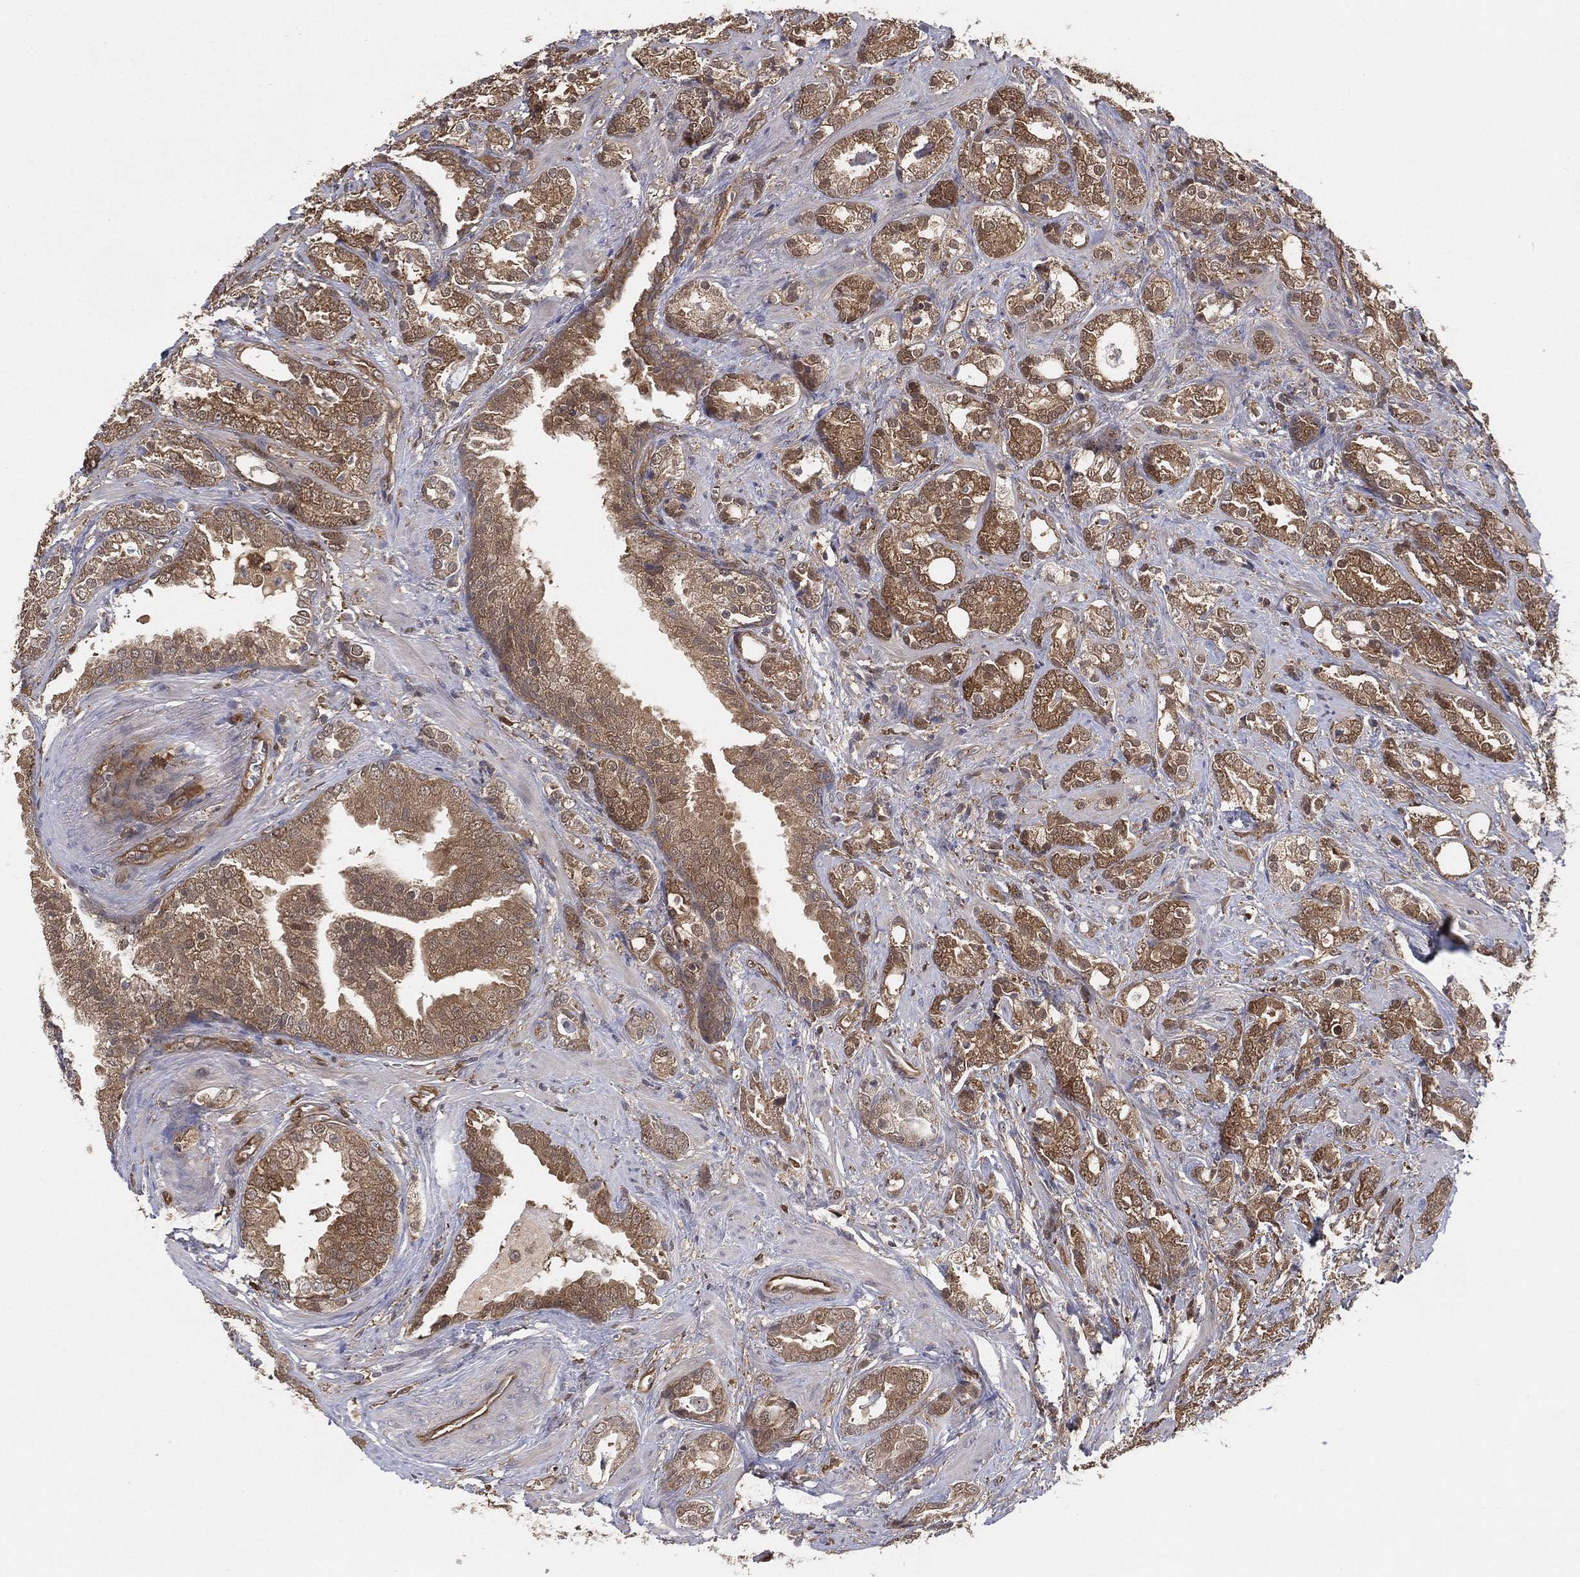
{"staining": {"intensity": "moderate", "quantity": ">75%", "location": "cytoplasmic/membranous"}, "tissue": "prostate cancer", "cell_type": "Tumor cells", "image_type": "cancer", "snomed": [{"axis": "morphology", "description": "Adenocarcinoma, NOS"}, {"axis": "topography", "description": "Prostate"}], "caption": "Brown immunohistochemical staining in human prostate cancer (adenocarcinoma) shows moderate cytoplasmic/membranous staining in approximately >75% of tumor cells.", "gene": "PSMG4", "patient": {"sex": "male", "age": 57}}